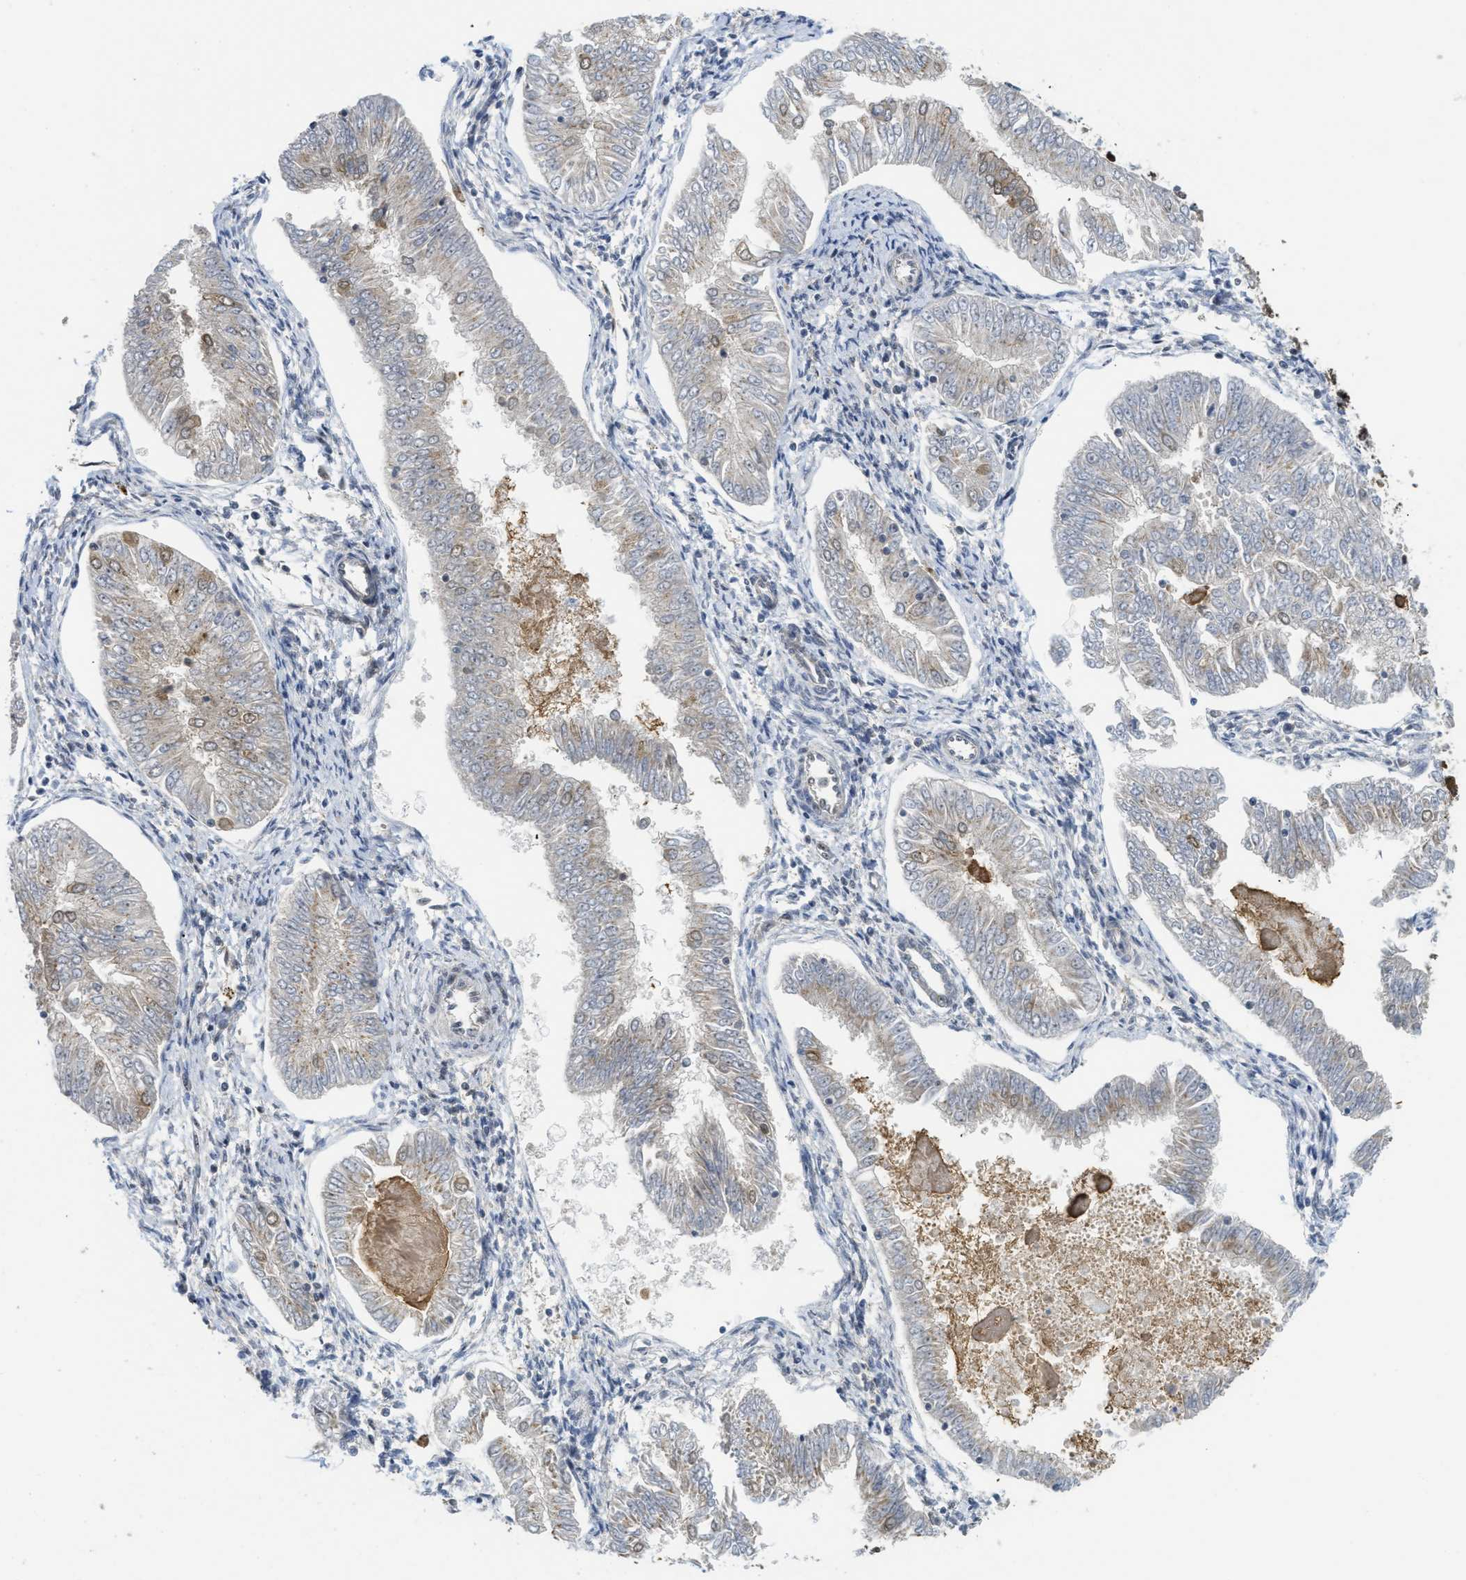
{"staining": {"intensity": "weak", "quantity": "<25%", "location": "cytoplasmic/membranous"}, "tissue": "endometrial cancer", "cell_type": "Tumor cells", "image_type": "cancer", "snomed": [{"axis": "morphology", "description": "Adenocarcinoma, NOS"}, {"axis": "topography", "description": "Endometrium"}], "caption": "High magnification brightfield microscopy of endometrial cancer stained with DAB (3,3'-diaminobenzidine) (brown) and counterstained with hematoxylin (blue): tumor cells show no significant staining.", "gene": "TACC1", "patient": {"sex": "female", "age": 53}}